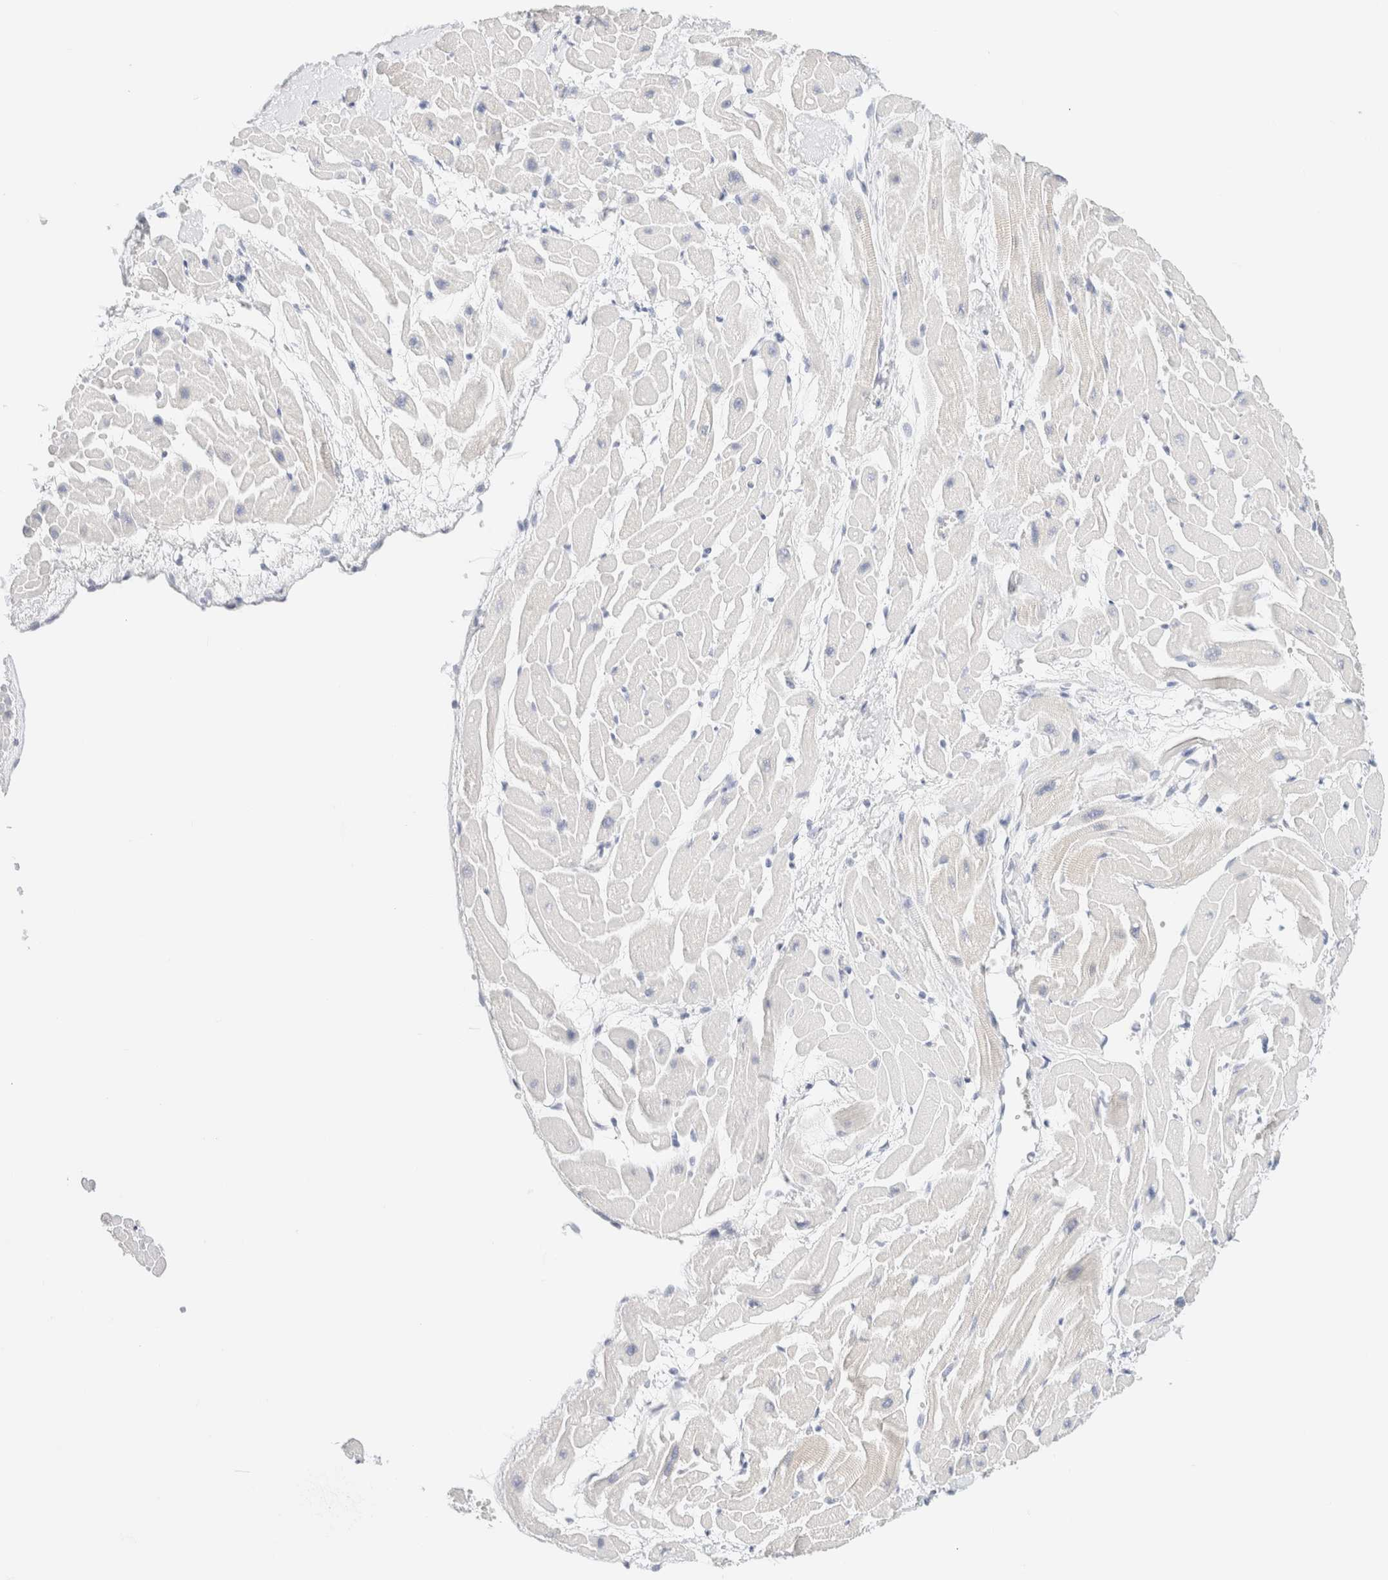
{"staining": {"intensity": "negative", "quantity": "none", "location": "none"}, "tissue": "heart muscle", "cell_type": "Cardiomyocytes", "image_type": "normal", "snomed": [{"axis": "morphology", "description": "Normal tissue, NOS"}, {"axis": "topography", "description": "Heart"}], "caption": "The image exhibits no staining of cardiomyocytes in unremarkable heart muscle. (Stains: DAB IHC with hematoxylin counter stain, Microscopy: brightfield microscopy at high magnification).", "gene": "DPYS", "patient": {"sex": "male", "age": 45}}